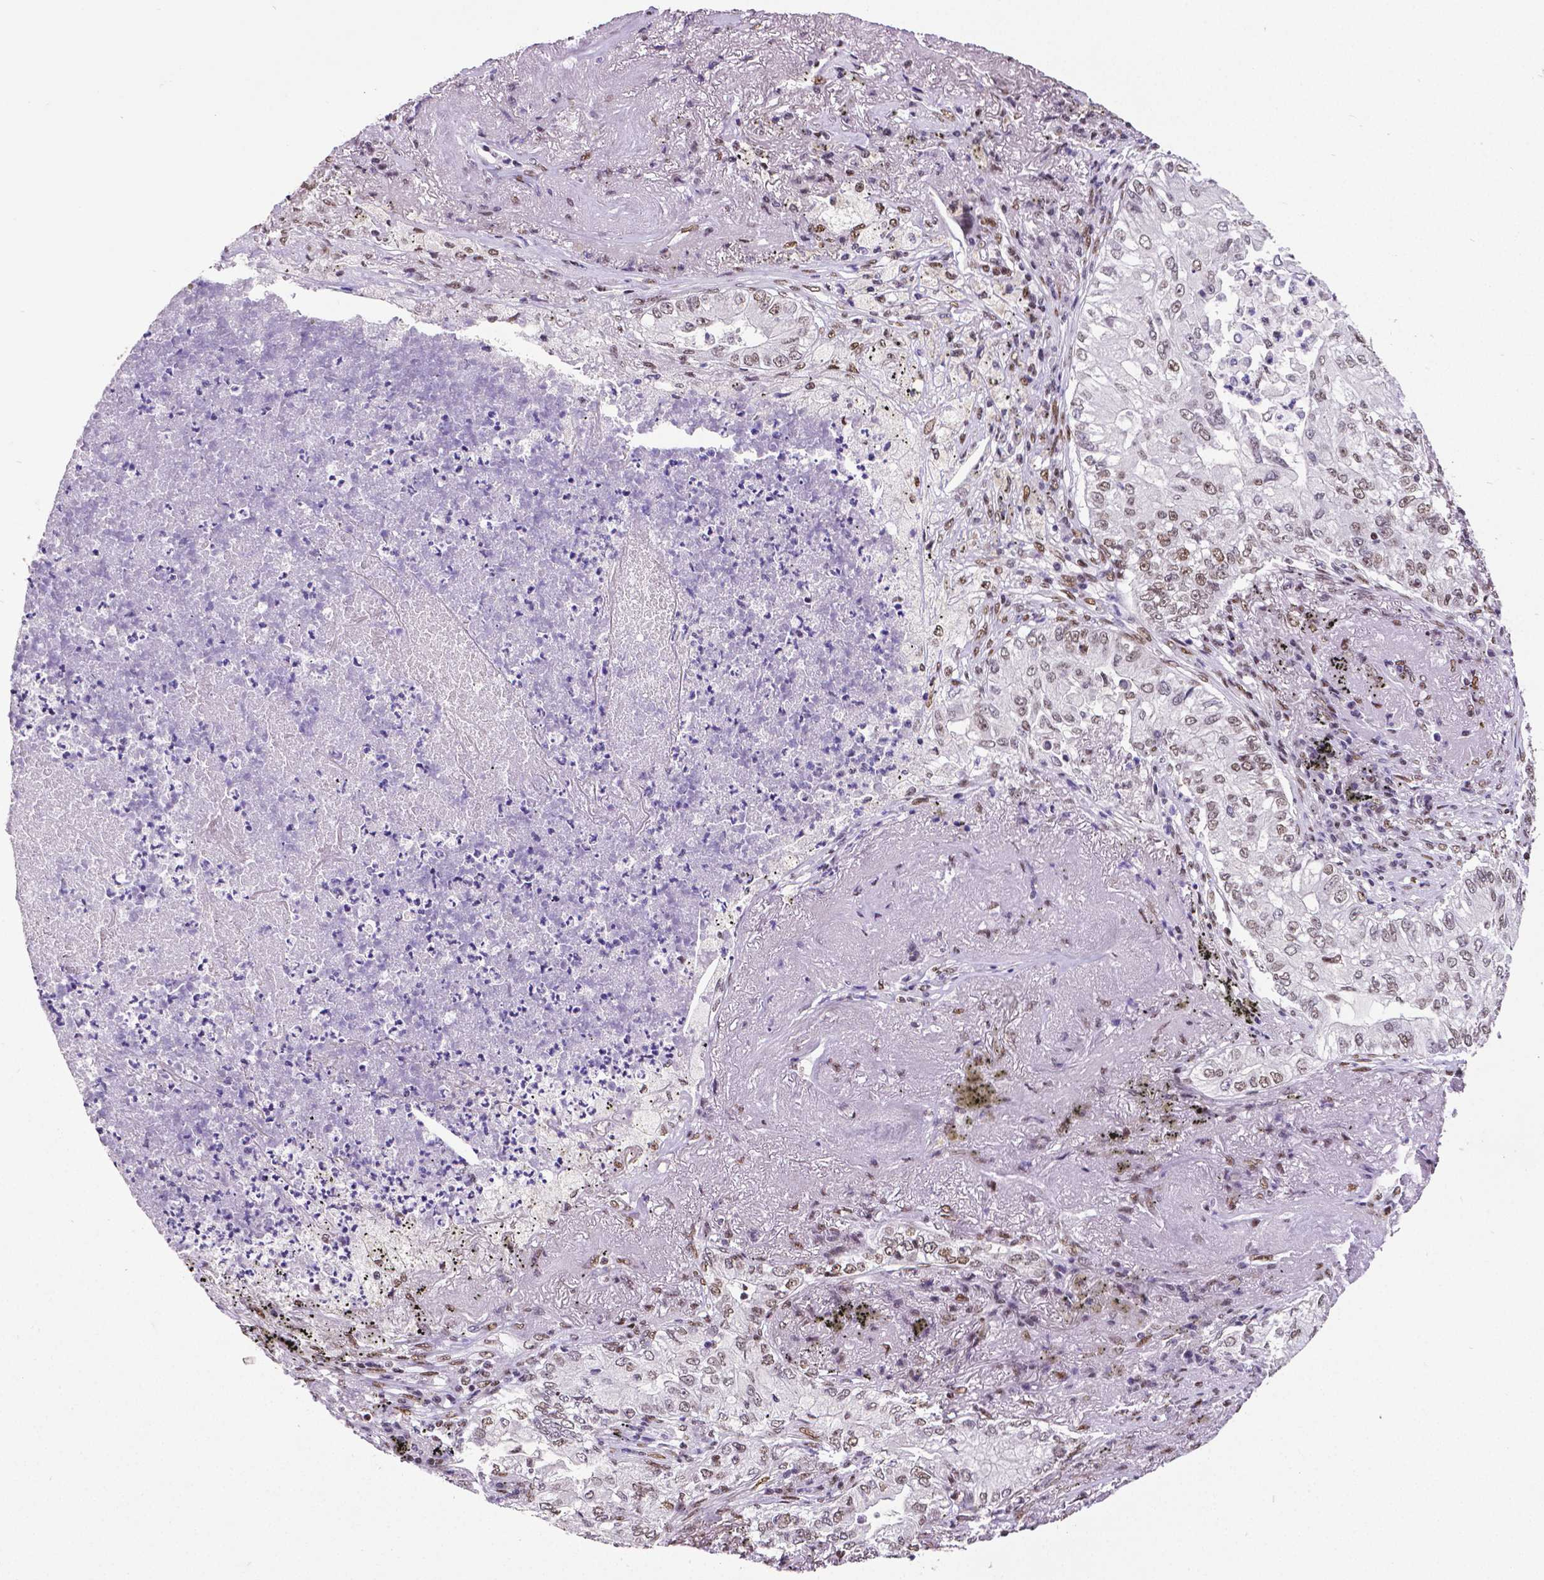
{"staining": {"intensity": "moderate", "quantity": ">75%", "location": "nuclear"}, "tissue": "lung cancer", "cell_type": "Tumor cells", "image_type": "cancer", "snomed": [{"axis": "morphology", "description": "Adenocarcinoma, NOS"}, {"axis": "topography", "description": "Lung"}], "caption": "This image exhibits immunohistochemistry (IHC) staining of human adenocarcinoma (lung), with medium moderate nuclear expression in approximately >75% of tumor cells.", "gene": "REST", "patient": {"sex": "female", "age": 73}}